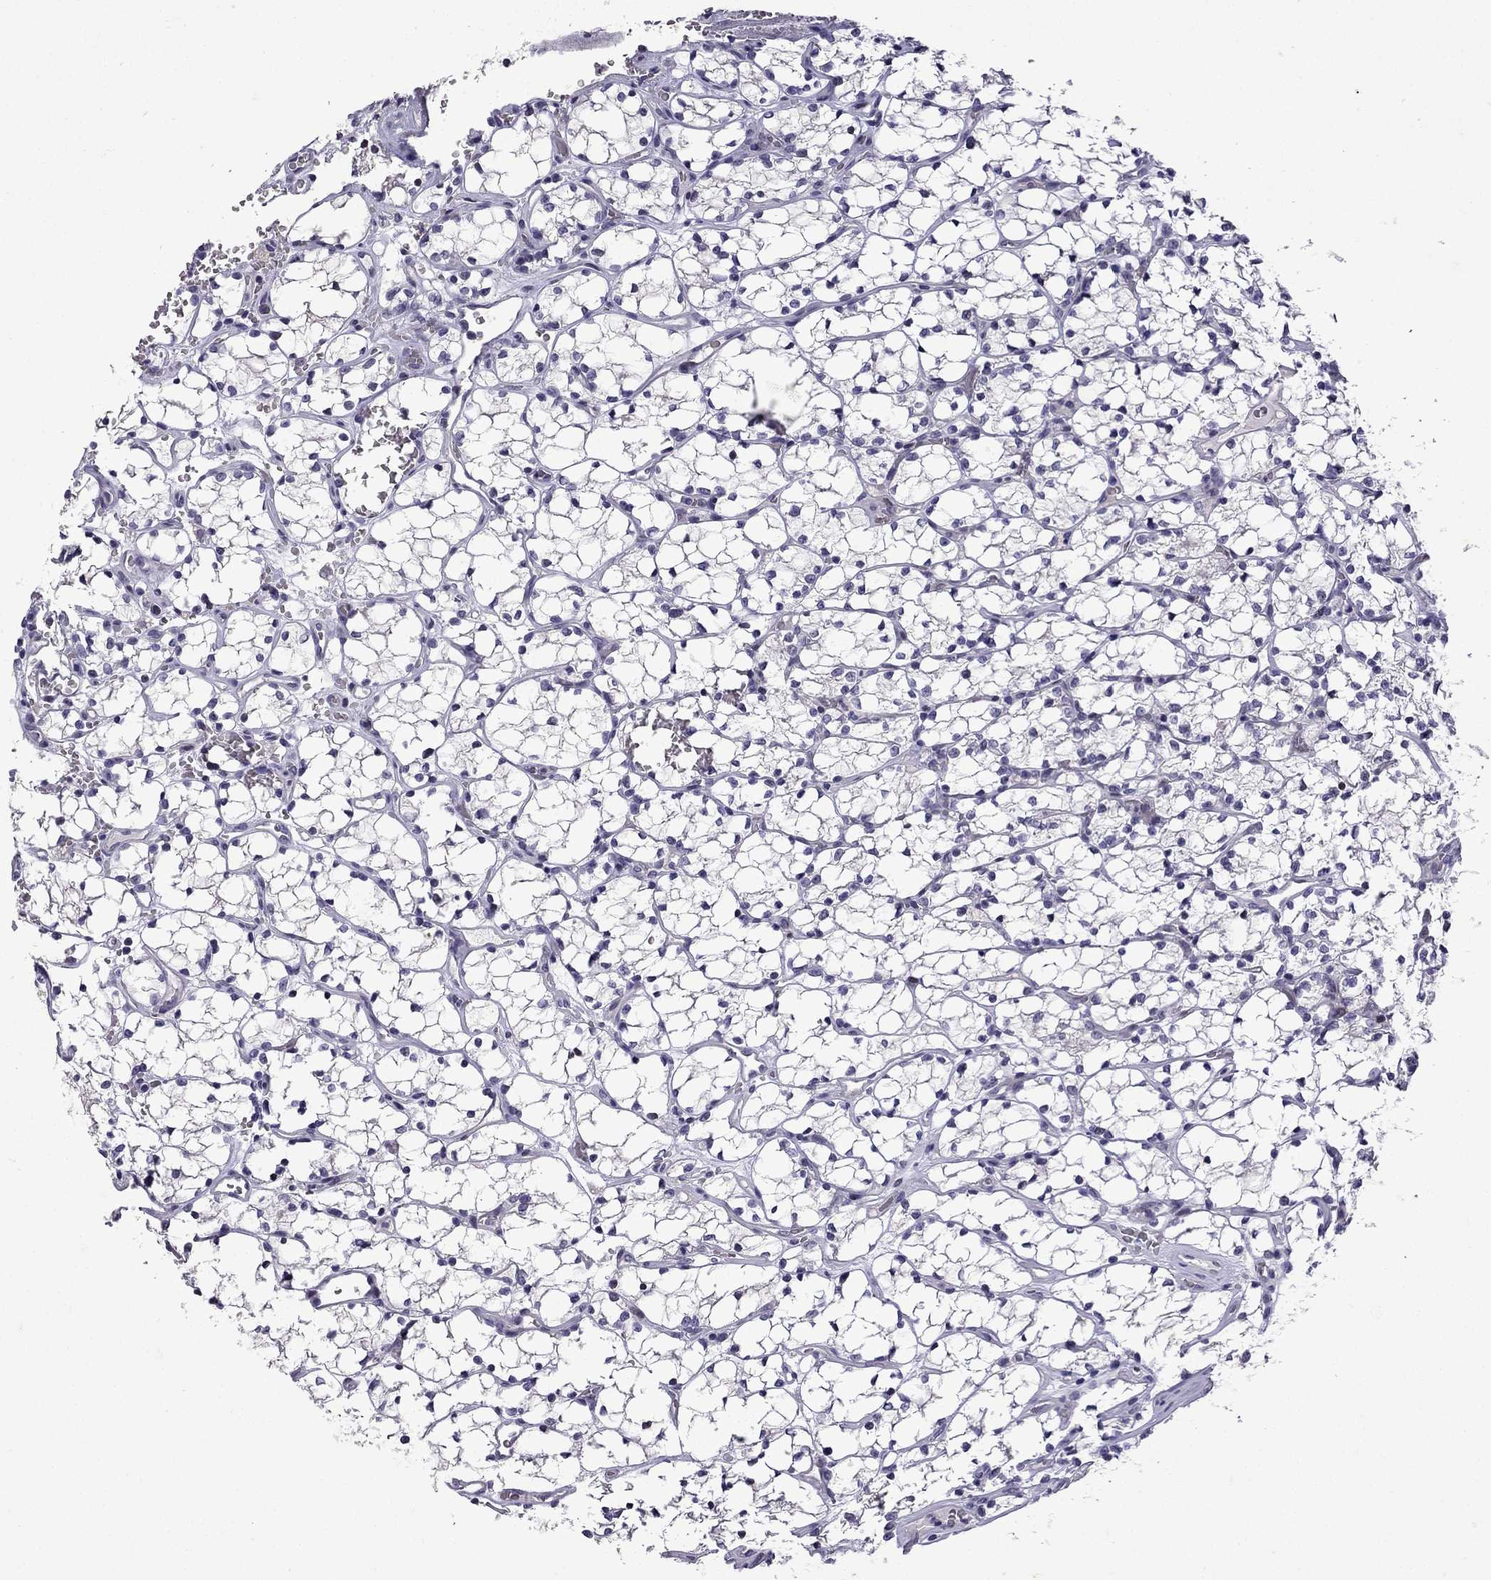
{"staining": {"intensity": "negative", "quantity": "none", "location": "none"}, "tissue": "renal cancer", "cell_type": "Tumor cells", "image_type": "cancer", "snomed": [{"axis": "morphology", "description": "Adenocarcinoma, NOS"}, {"axis": "topography", "description": "Kidney"}], "caption": "Immunohistochemical staining of human renal cancer (adenocarcinoma) reveals no significant expression in tumor cells. Brightfield microscopy of IHC stained with DAB (brown) and hematoxylin (blue), captured at high magnification.", "gene": "TTN", "patient": {"sex": "female", "age": 69}}